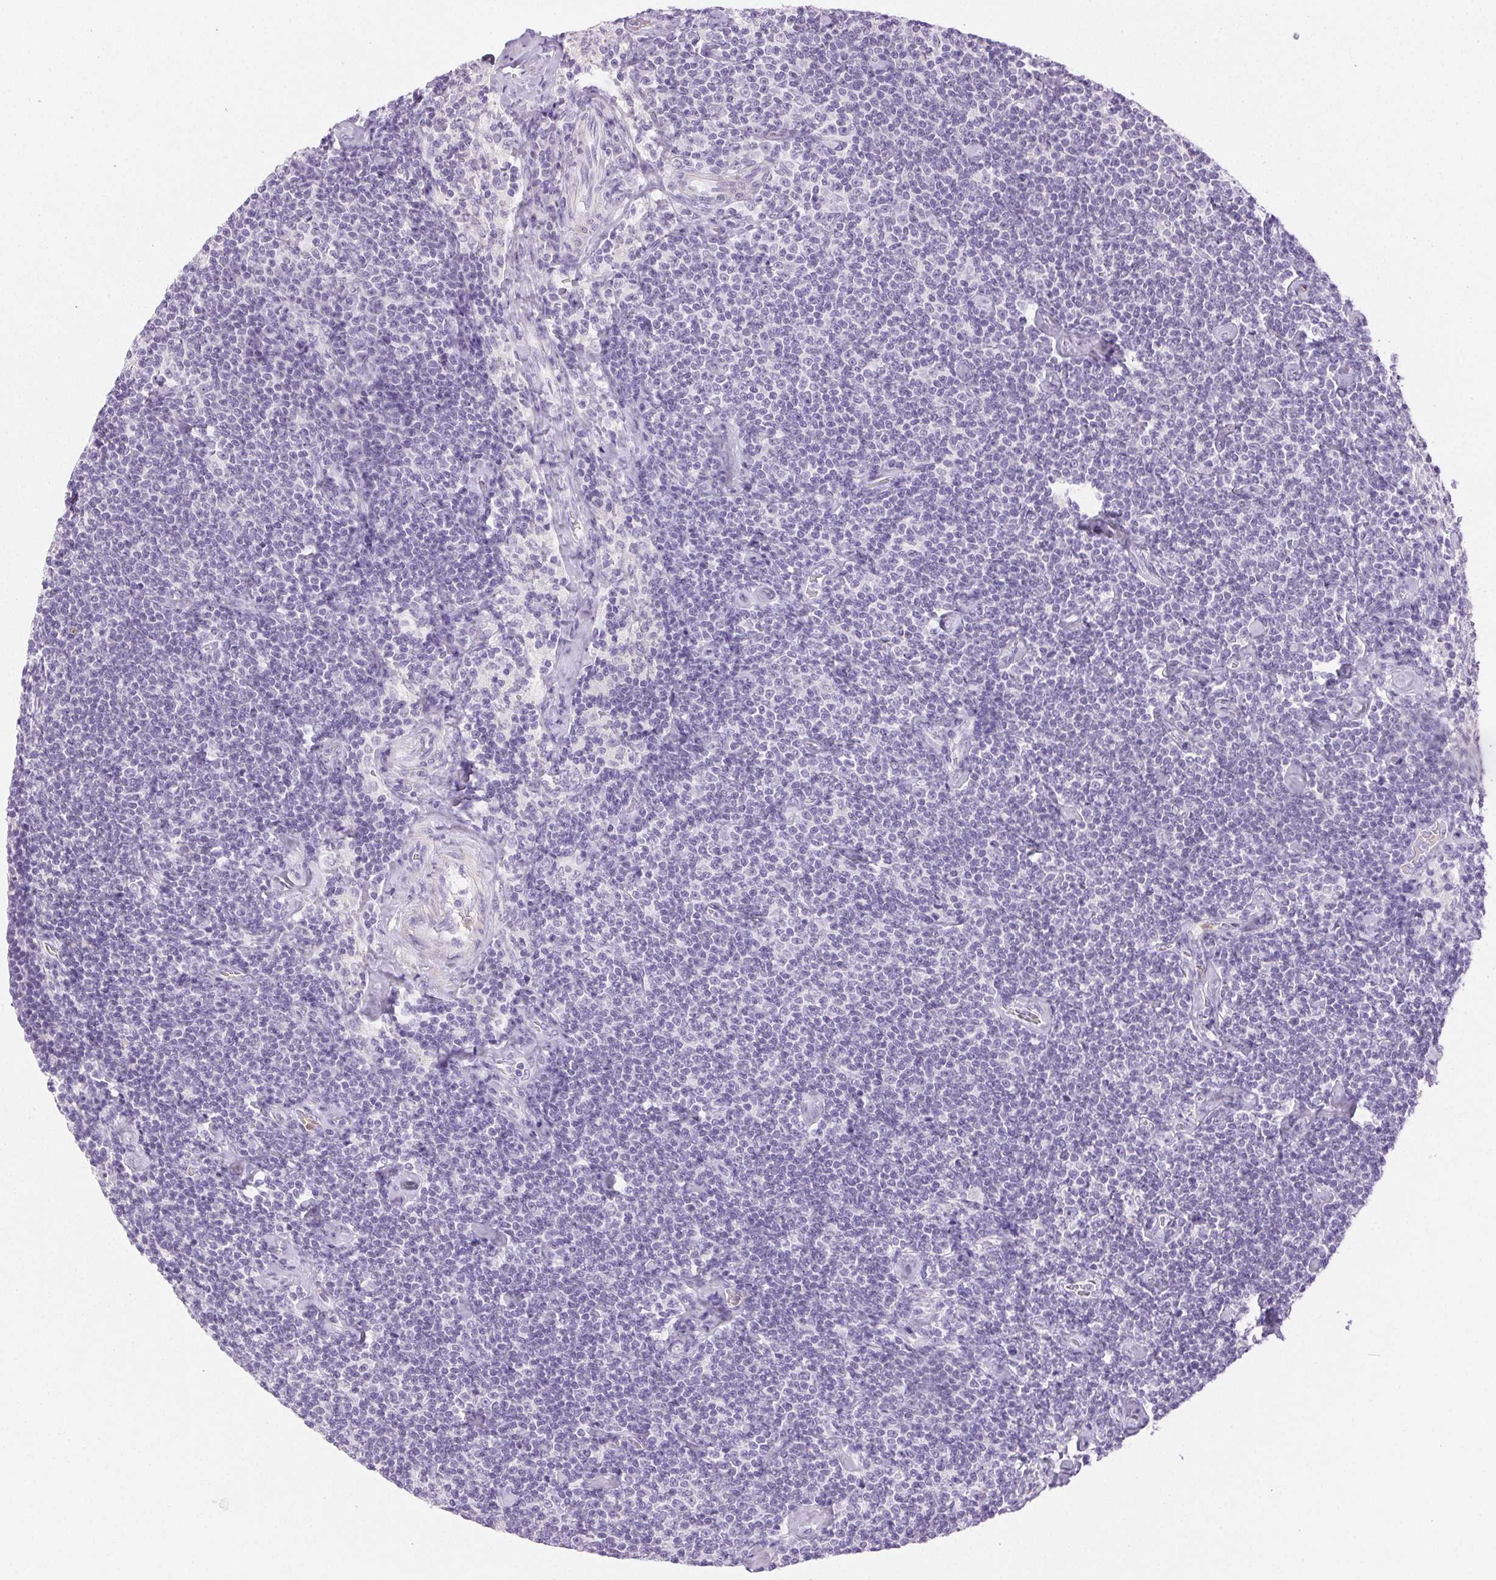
{"staining": {"intensity": "negative", "quantity": "none", "location": "none"}, "tissue": "lymphoma", "cell_type": "Tumor cells", "image_type": "cancer", "snomed": [{"axis": "morphology", "description": "Malignant lymphoma, non-Hodgkin's type, Low grade"}, {"axis": "topography", "description": "Lymph node"}], "caption": "A histopathology image of low-grade malignant lymphoma, non-Hodgkin's type stained for a protein displays no brown staining in tumor cells.", "gene": "EMX2", "patient": {"sex": "male", "age": 81}}